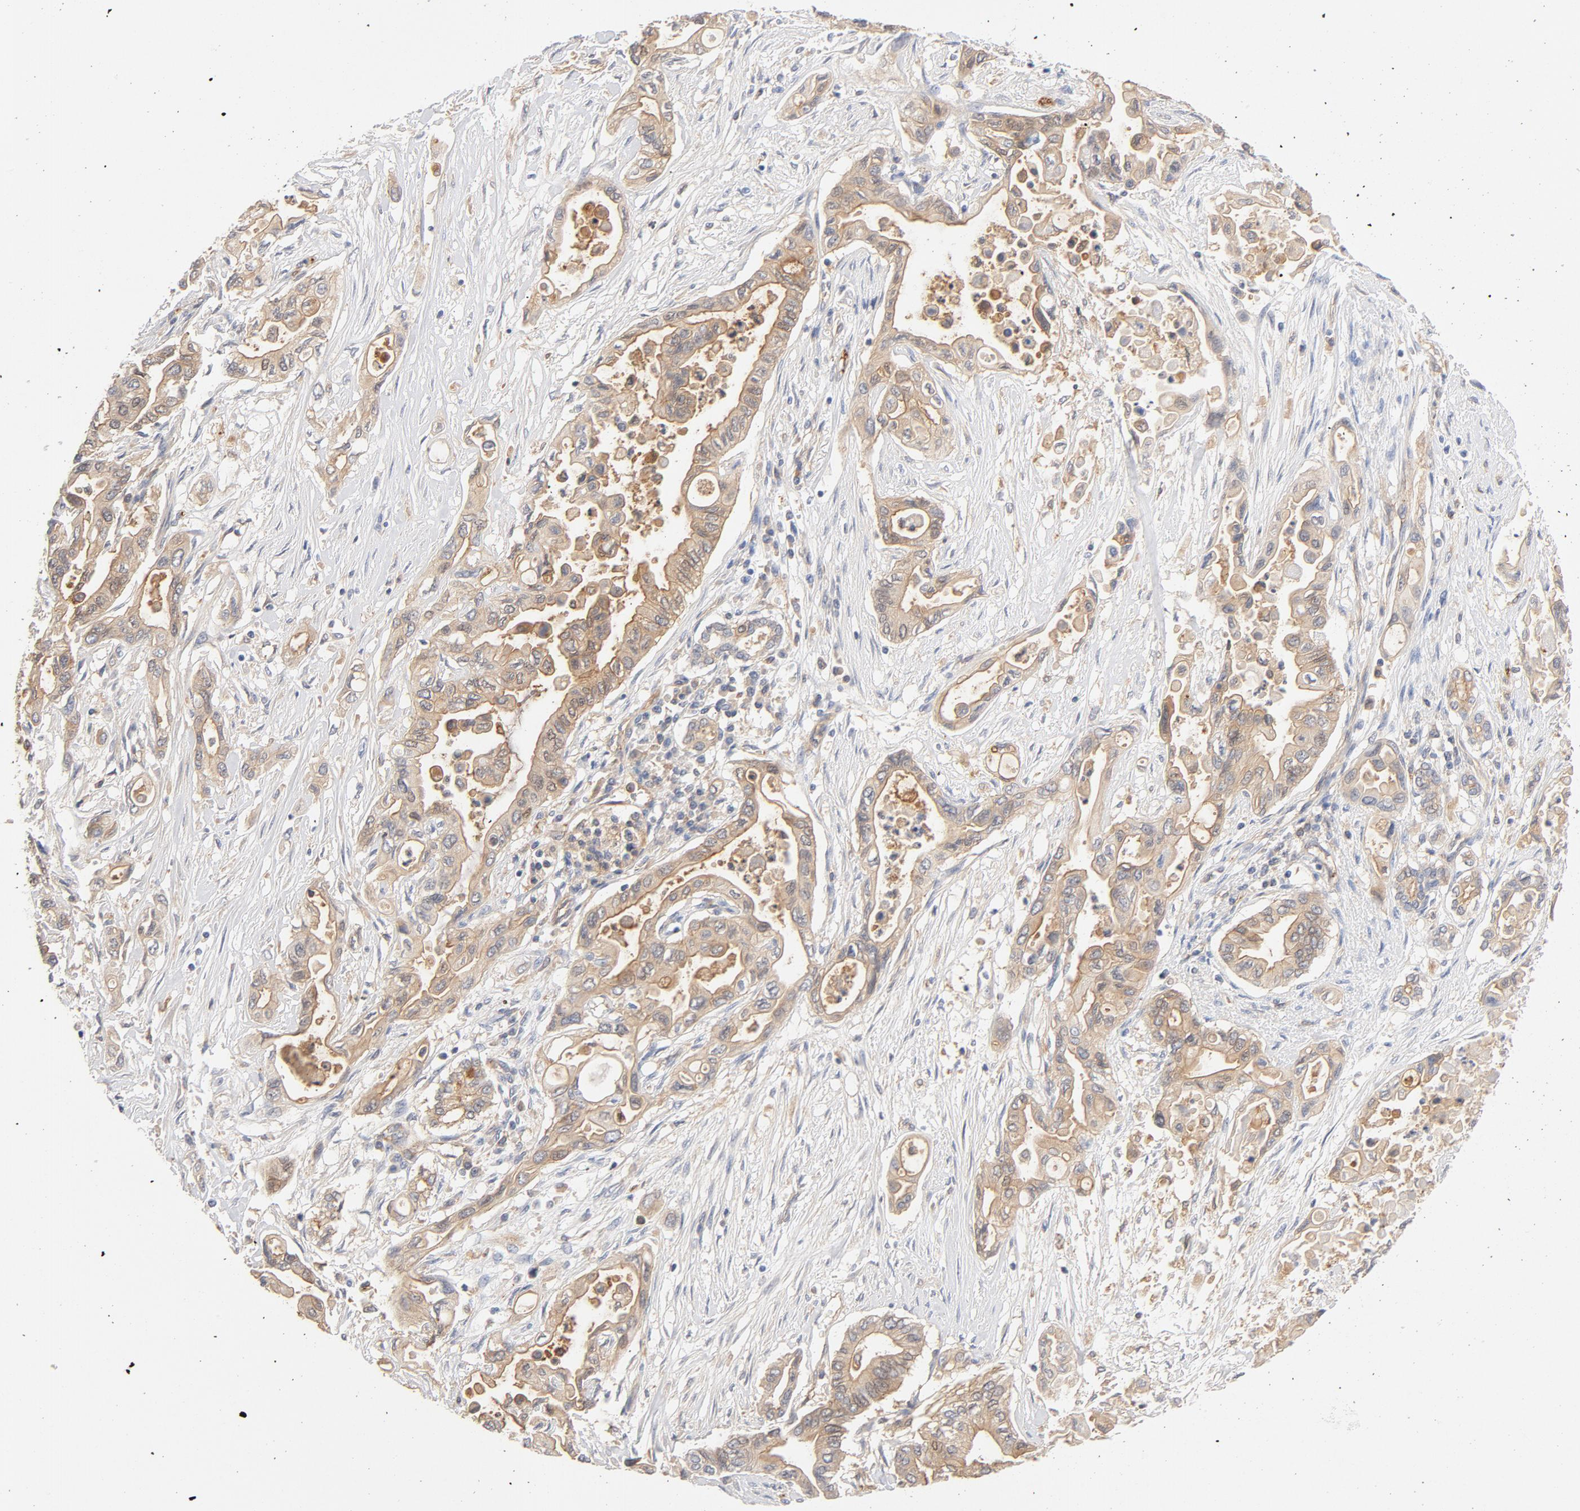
{"staining": {"intensity": "weak", "quantity": ">75%", "location": "cytoplasmic/membranous"}, "tissue": "pancreatic cancer", "cell_type": "Tumor cells", "image_type": "cancer", "snomed": [{"axis": "morphology", "description": "Adenocarcinoma, NOS"}, {"axis": "topography", "description": "Pancreas"}], "caption": "Human pancreatic cancer stained for a protein (brown) reveals weak cytoplasmic/membranous positive positivity in about >75% of tumor cells.", "gene": "SRC", "patient": {"sex": "female", "age": 57}}